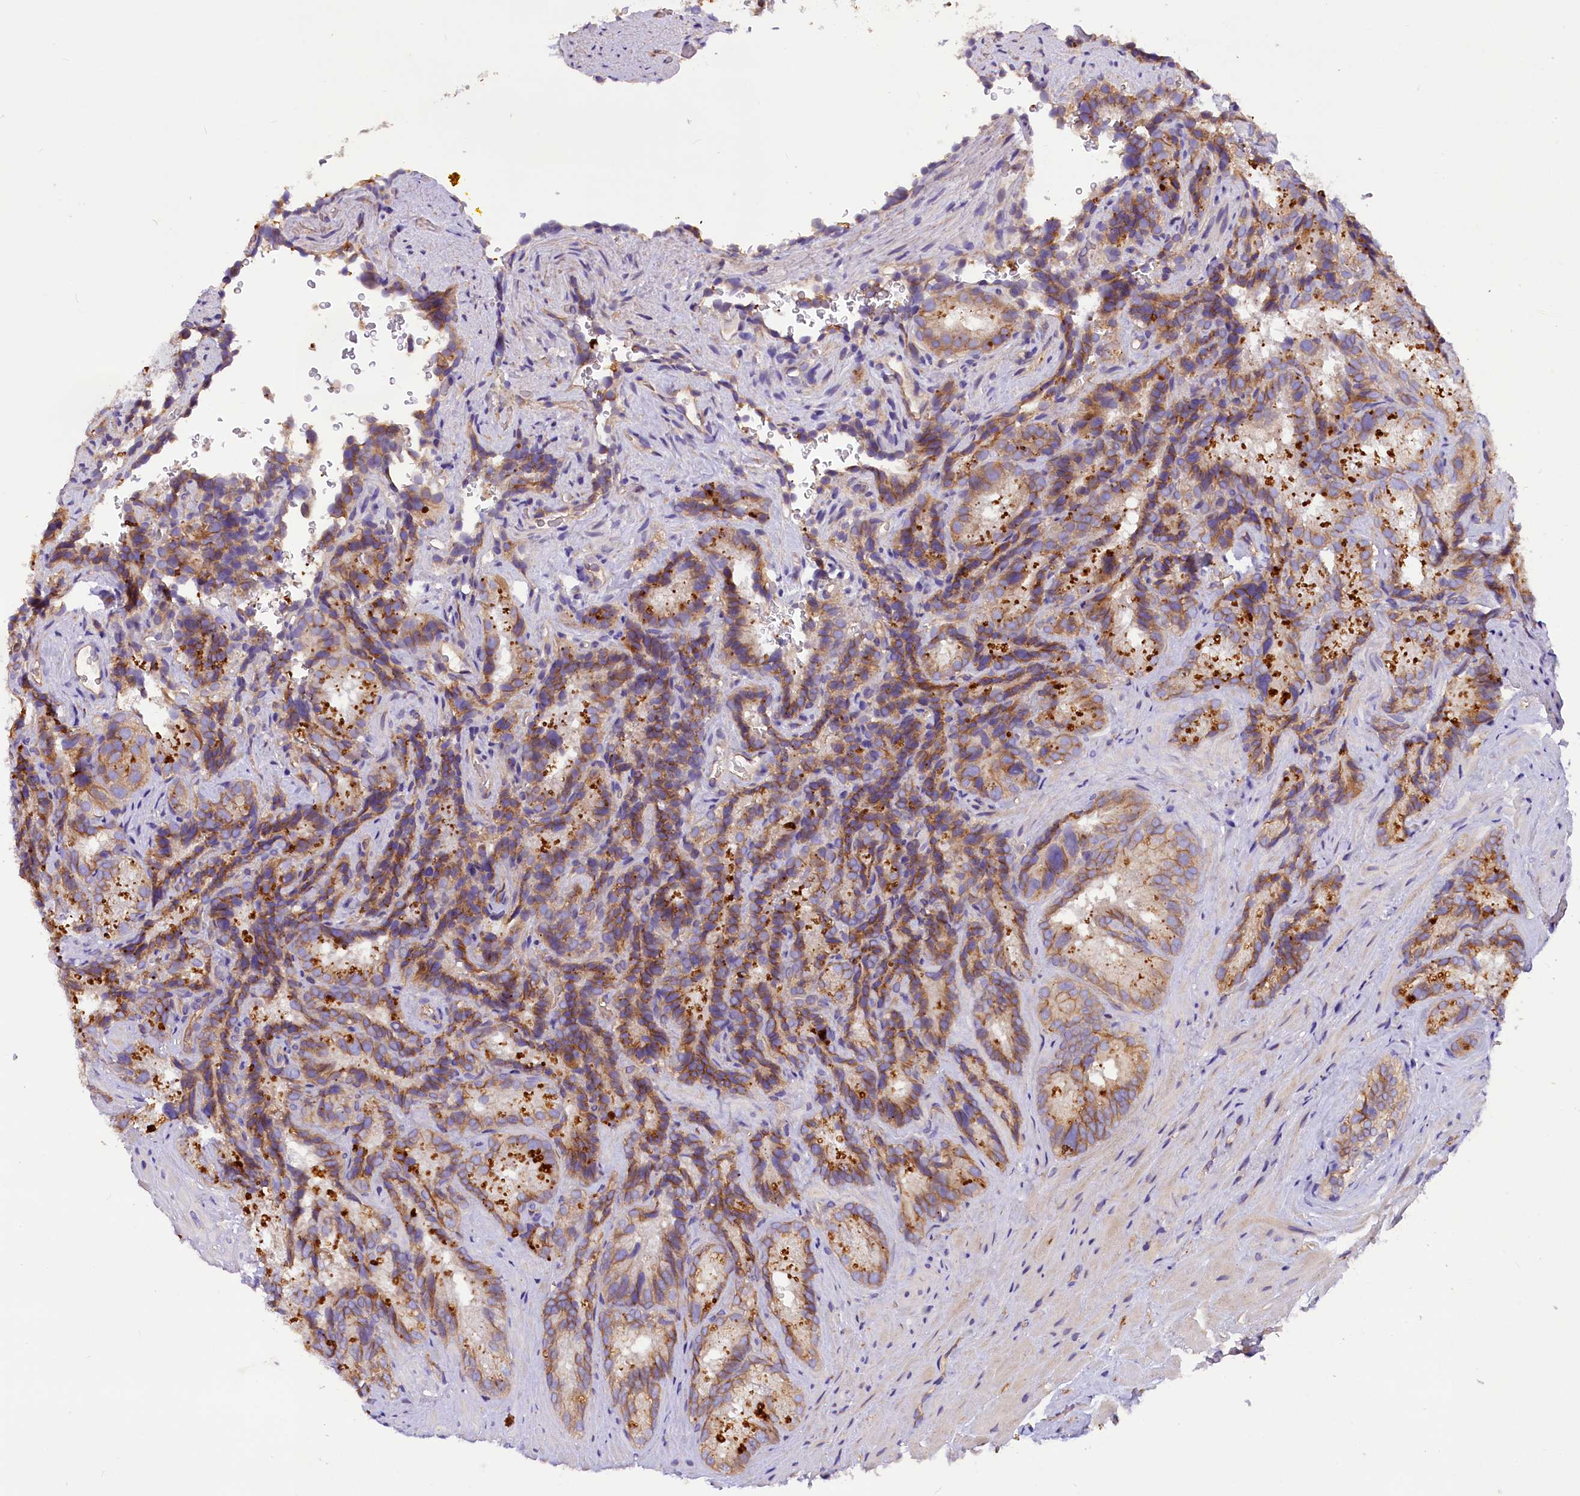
{"staining": {"intensity": "moderate", "quantity": "25%-75%", "location": "cytoplasmic/membranous"}, "tissue": "seminal vesicle", "cell_type": "Glandular cells", "image_type": "normal", "snomed": [{"axis": "morphology", "description": "Normal tissue, NOS"}, {"axis": "topography", "description": "Seminal veicle"}], "caption": "Seminal vesicle stained for a protein (brown) displays moderate cytoplasmic/membranous positive positivity in about 25%-75% of glandular cells.", "gene": "ERMARD", "patient": {"sex": "male", "age": 58}}